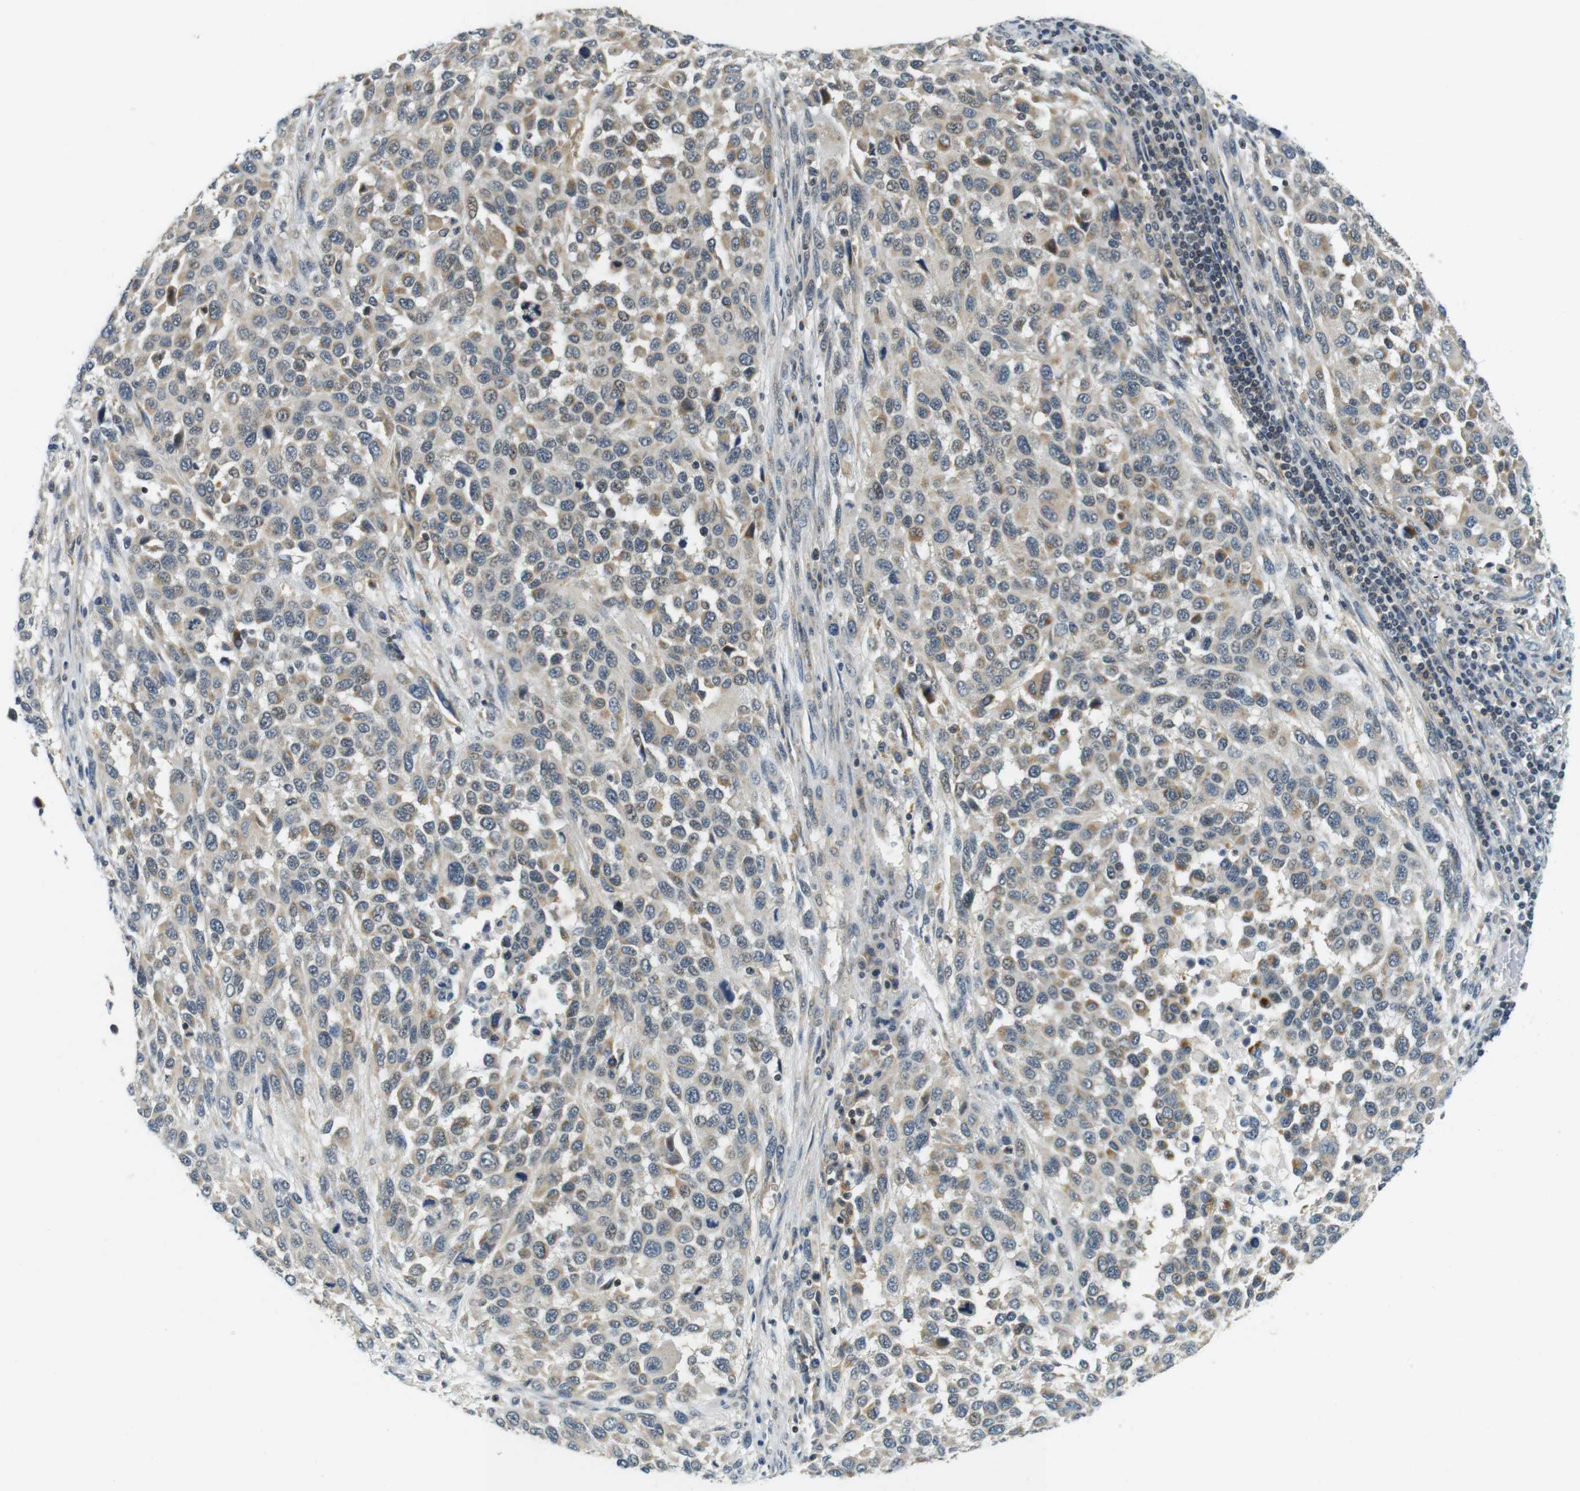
{"staining": {"intensity": "weak", "quantity": "25%-75%", "location": "cytoplasmic/membranous"}, "tissue": "melanoma", "cell_type": "Tumor cells", "image_type": "cancer", "snomed": [{"axis": "morphology", "description": "Malignant melanoma, Metastatic site"}, {"axis": "topography", "description": "Lymph node"}], "caption": "A micrograph showing weak cytoplasmic/membranous expression in about 25%-75% of tumor cells in malignant melanoma (metastatic site), as visualized by brown immunohistochemical staining.", "gene": "BRD4", "patient": {"sex": "male", "age": 61}}